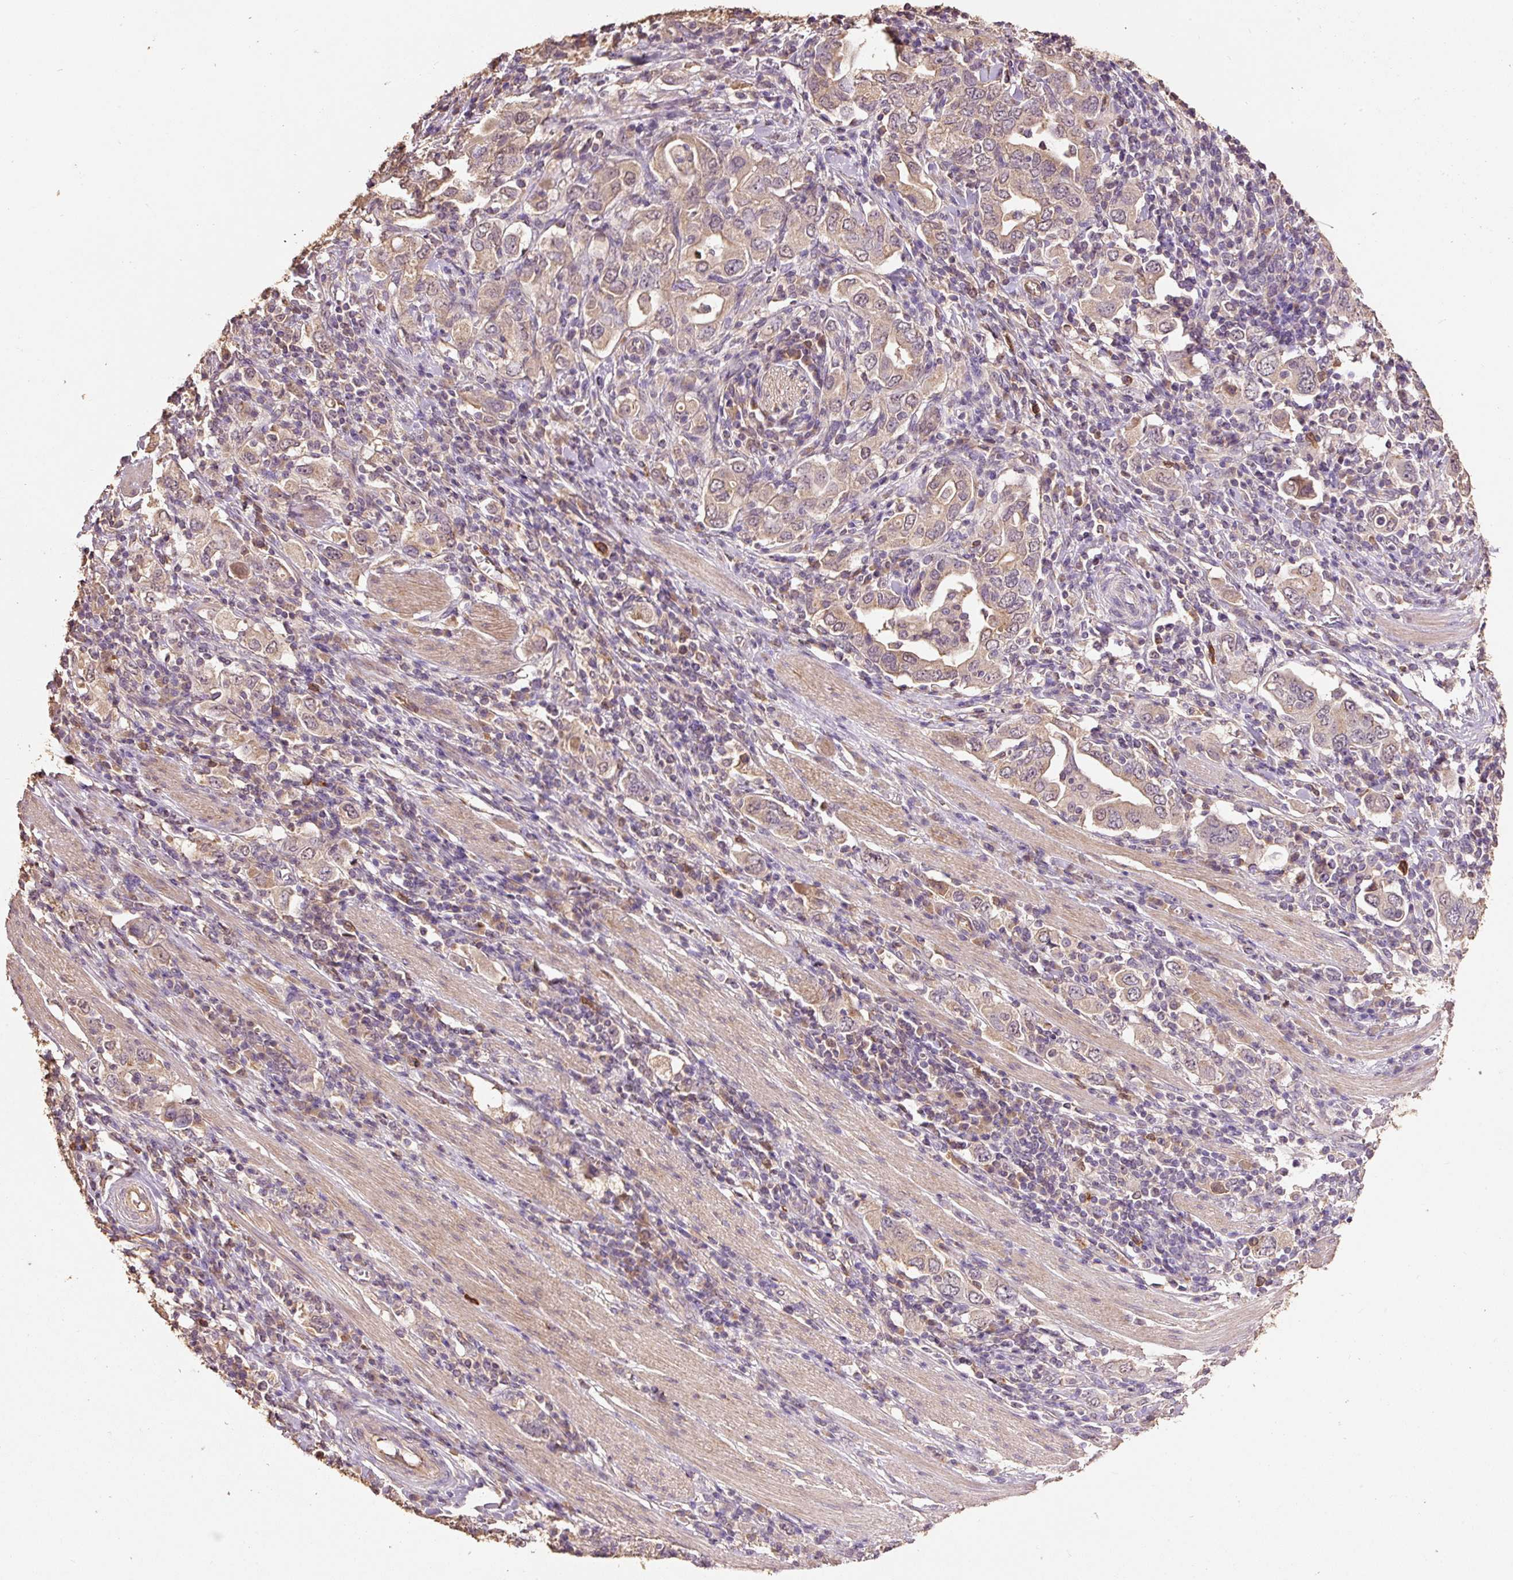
{"staining": {"intensity": "weak", "quantity": ">75%", "location": "cytoplasmic/membranous"}, "tissue": "stomach cancer", "cell_type": "Tumor cells", "image_type": "cancer", "snomed": [{"axis": "morphology", "description": "Adenocarcinoma, NOS"}, {"axis": "topography", "description": "Stomach, upper"}, {"axis": "topography", "description": "Stomach"}], "caption": "Approximately >75% of tumor cells in stomach cancer (adenocarcinoma) exhibit weak cytoplasmic/membranous protein staining as visualized by brown immunohistochemical staining.", "gene": "HERC2", "patient": {"sex": "male", "age": 62}}